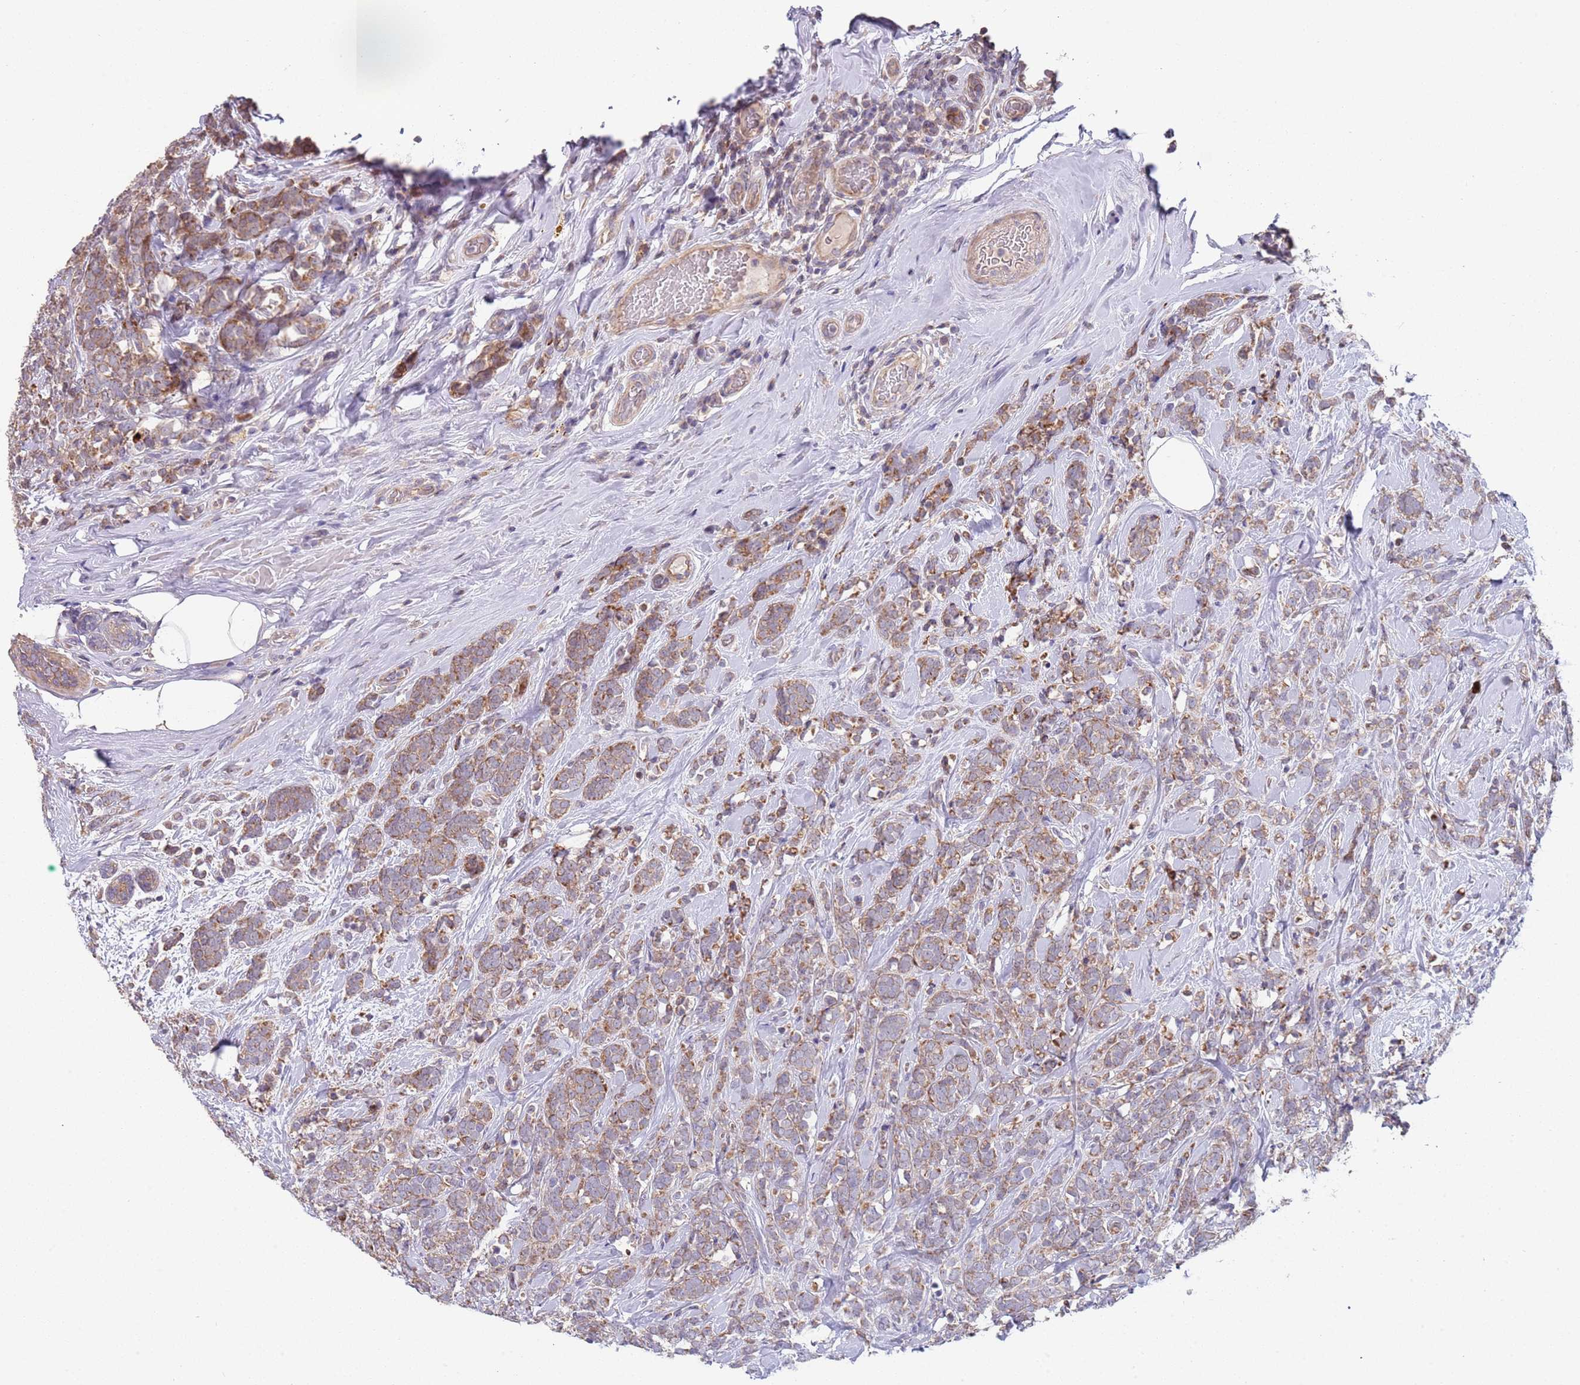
{"staining": {"intensity": "moderate", "quantity": "25%-75%", "location": "cytoplasmic/membranous"}, "tissue": "breast cancer", "cell_type": "Tumor cells", "image_type": "cancer", "snomed": [{"axis": "morphology", "description": "Lobular carcinoma"}, {"axis": "topography", "description": "Breast"}], "caption": "An immunohistochemistry (IHC) image of neoplastic tissue is shown. Protein staining in brown highlights moderate cytoplasmic/membranous positivity in lobular carcinoma (breast) within tumor cells. The staining was performed using DAB (3,3'-diaminobenzidine), with brown indicating positive protein expression. Nuclei are stained blue with hematoxylin.", "gene": "ABCC10", "patient": {"sex": "female", "age": 58}}